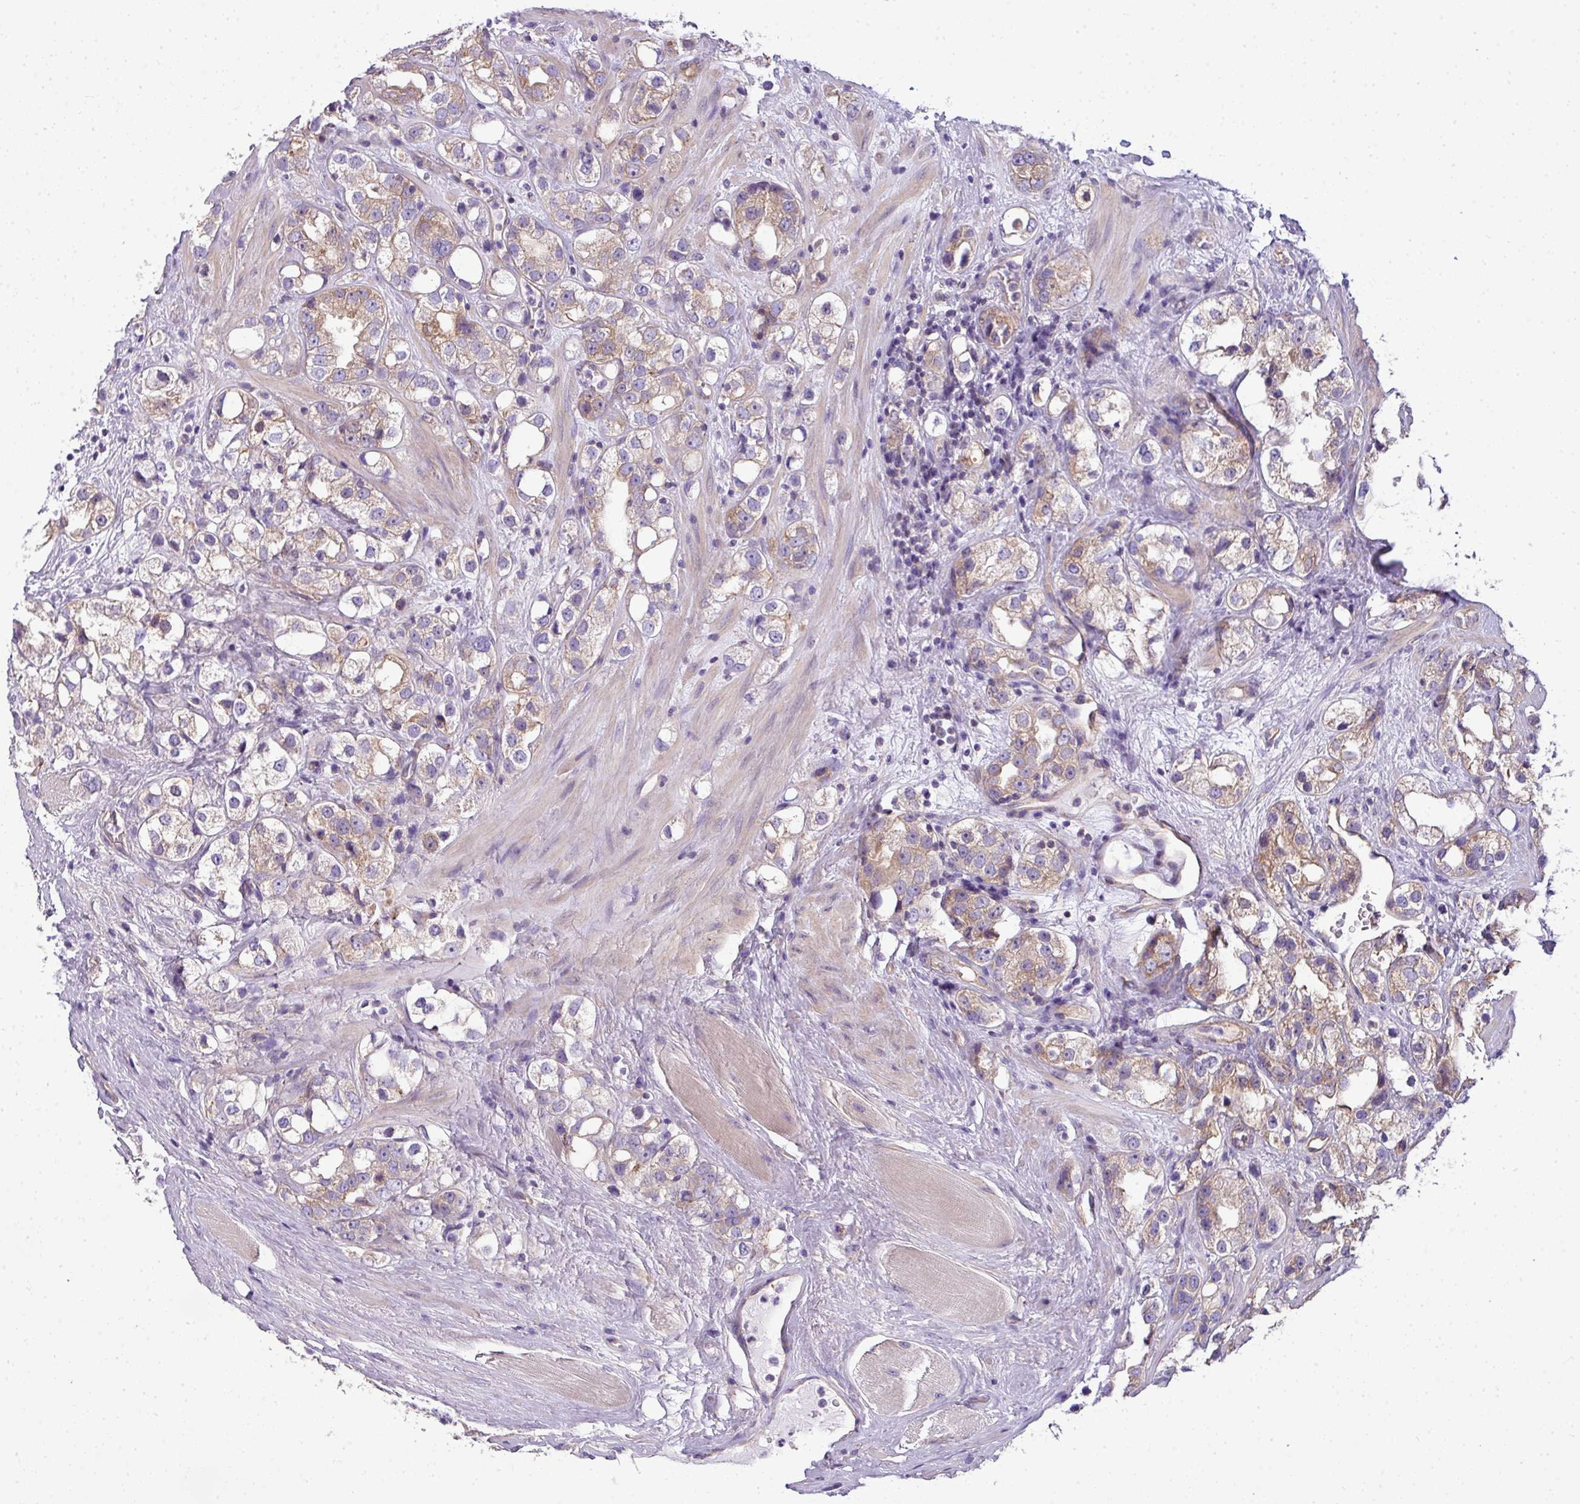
{"staining": {"intensity": "moderate", "quantity": "<25%", "location": "cytoplasmic/membranous"}, "tissue": "prostate cancer", "cell_type": "Tumor cells", "image_type": "cancer", "snomed": [{"axis": "morphology", "description": "Adenocarcinoma, NOS"}, {"axis": "topography", "description": "Prostate"}], "caption": "This photomicrograph shows immunohistochemistry staining of human adenocarcinoma (prostate), with low moderate cytoplasmic/membranous expression in about <25% of tumor cells.", "gene": "PALS2", "patient": {"sex": "male", "age": 79}}